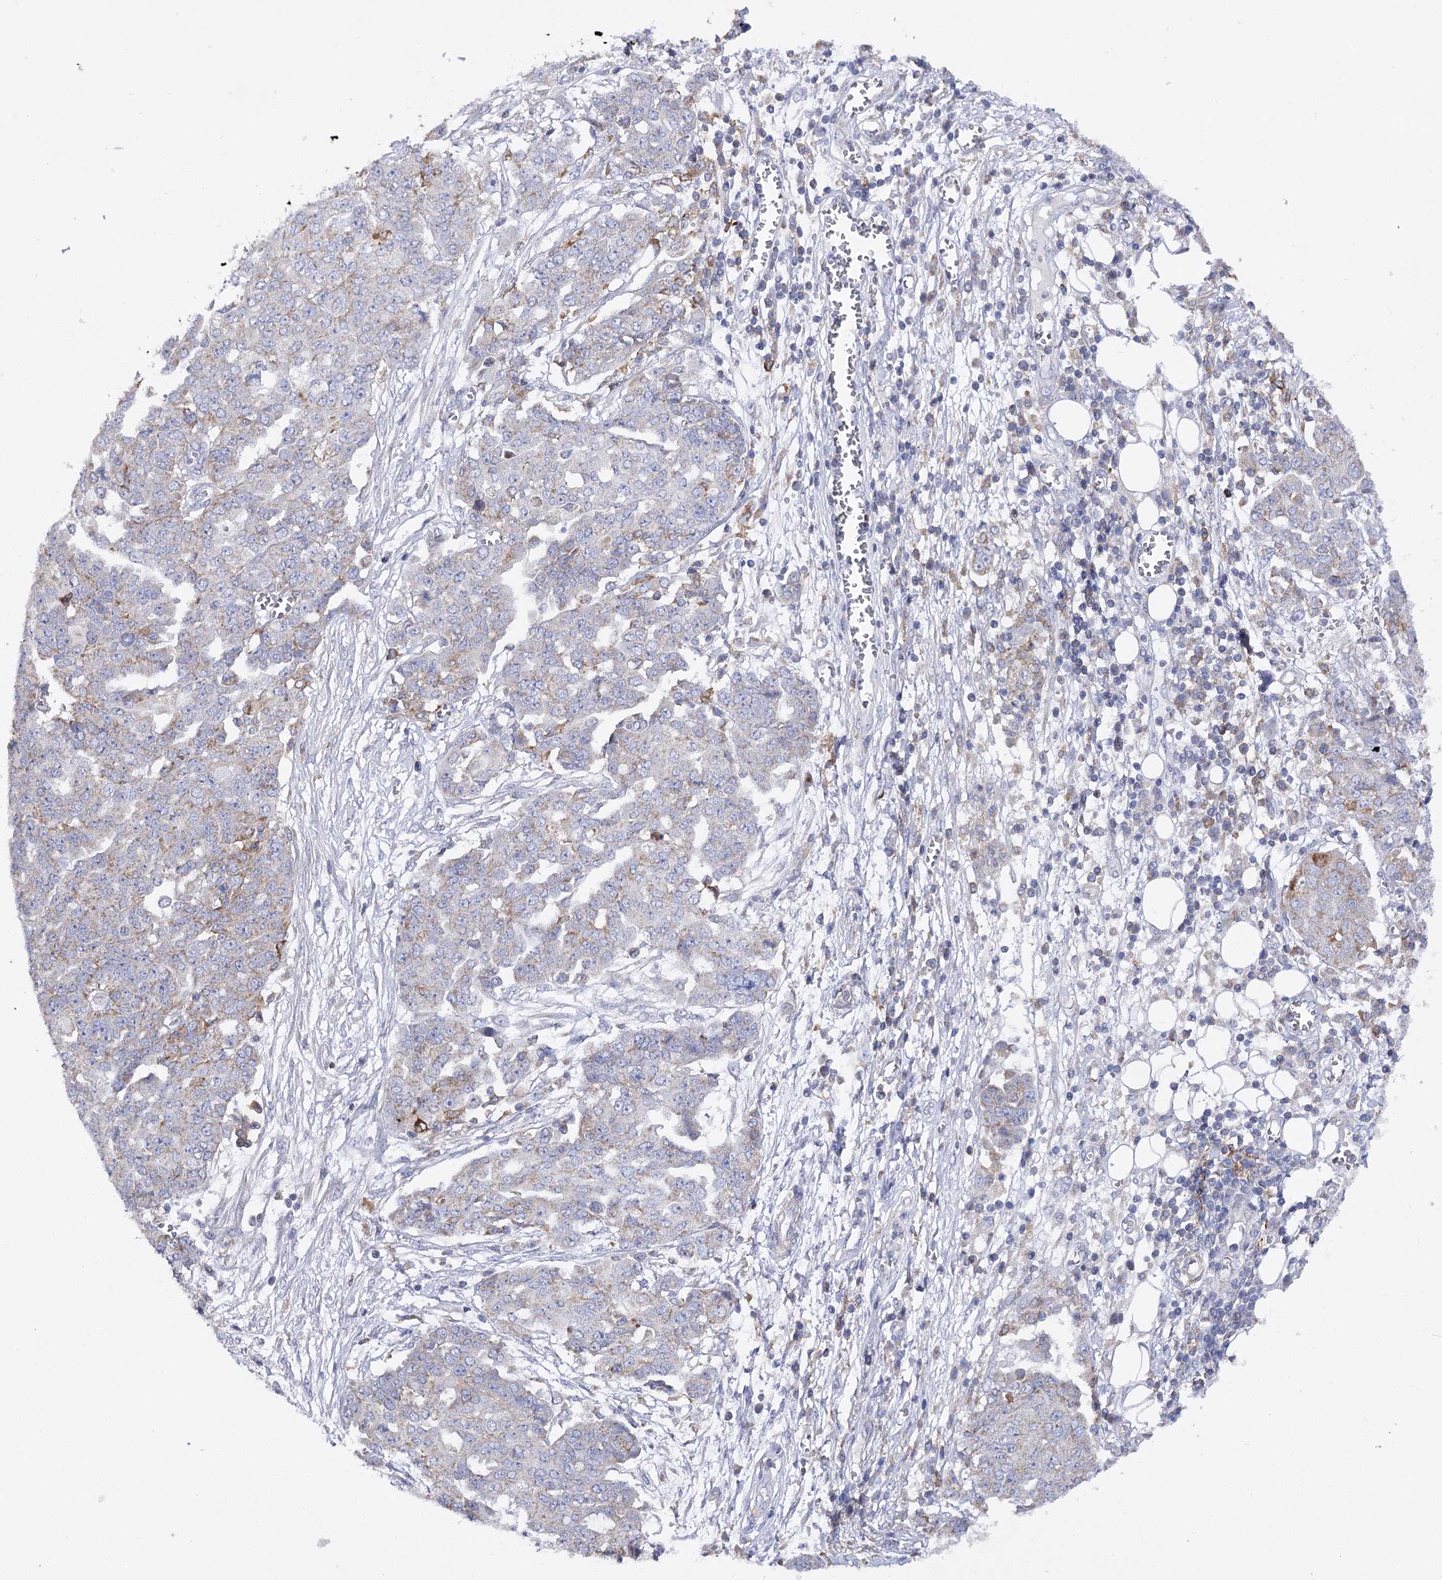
{"staining": {"intensity": "weak", "quantity": "<25%", "location": "cytoplasmic/membranous"}, "tissue": "ovarian cancer", "cell_type": "Tumor cells", "image_type": "cancer", "snomed": [{"axis": "morphology", "description": "Cystadenocarcinoma, serous, NOS"}, {"axis": "topography", "description": "Soft tissue"}, {"axis": "topography", "description": "Ovary"}], "caption": "Immunohistochemical staining of ovarian serous cystadenocarcinoma demonstrates no significant expression in tumor cells.", "gene": "COX15", "patient": {"sex": "female", "age": 57}}